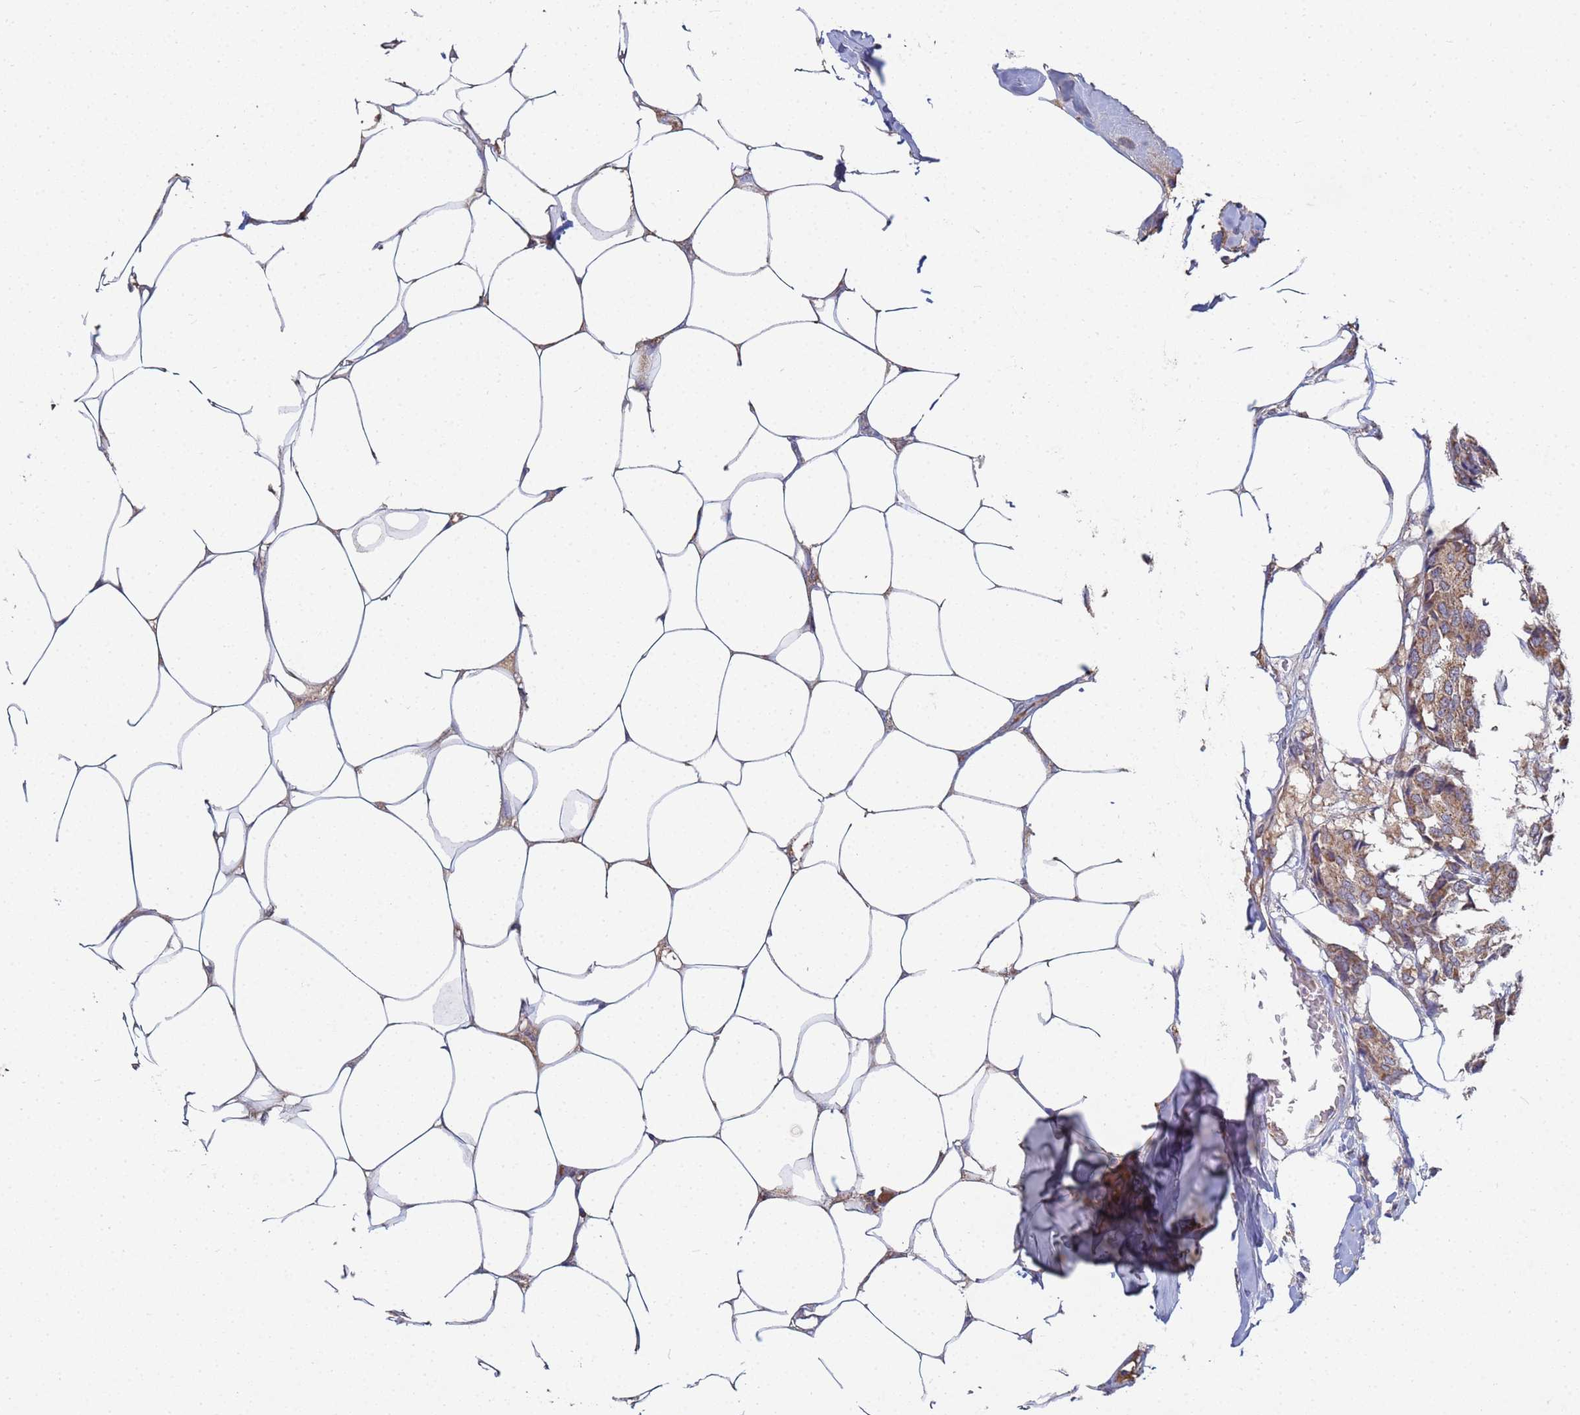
{"staining": {"intensity": "moderate", "quantity": ">75%", "location": "cytoplasmic/membranous"}, "tissue": "breast cancer", "cell_type": "Tumor cells", "image_type": "cancer", "snomed": [{"axis": "morphology", "description": "Duct carcinoma"}, {"axis": "topography", "description": "Breast"}], "caption": "Protein expression analysis of human intraductal carcinoma (breast) reveals moderate cytoplasmic/membranous staining in about >75% of tumor cells. Using DAB (brown) and hematoxylin (blue) stains, captured at high magnification using brightfield microscopy.", "gene": "C5orf34", "patient": {"sex": "female", "age": 75}}